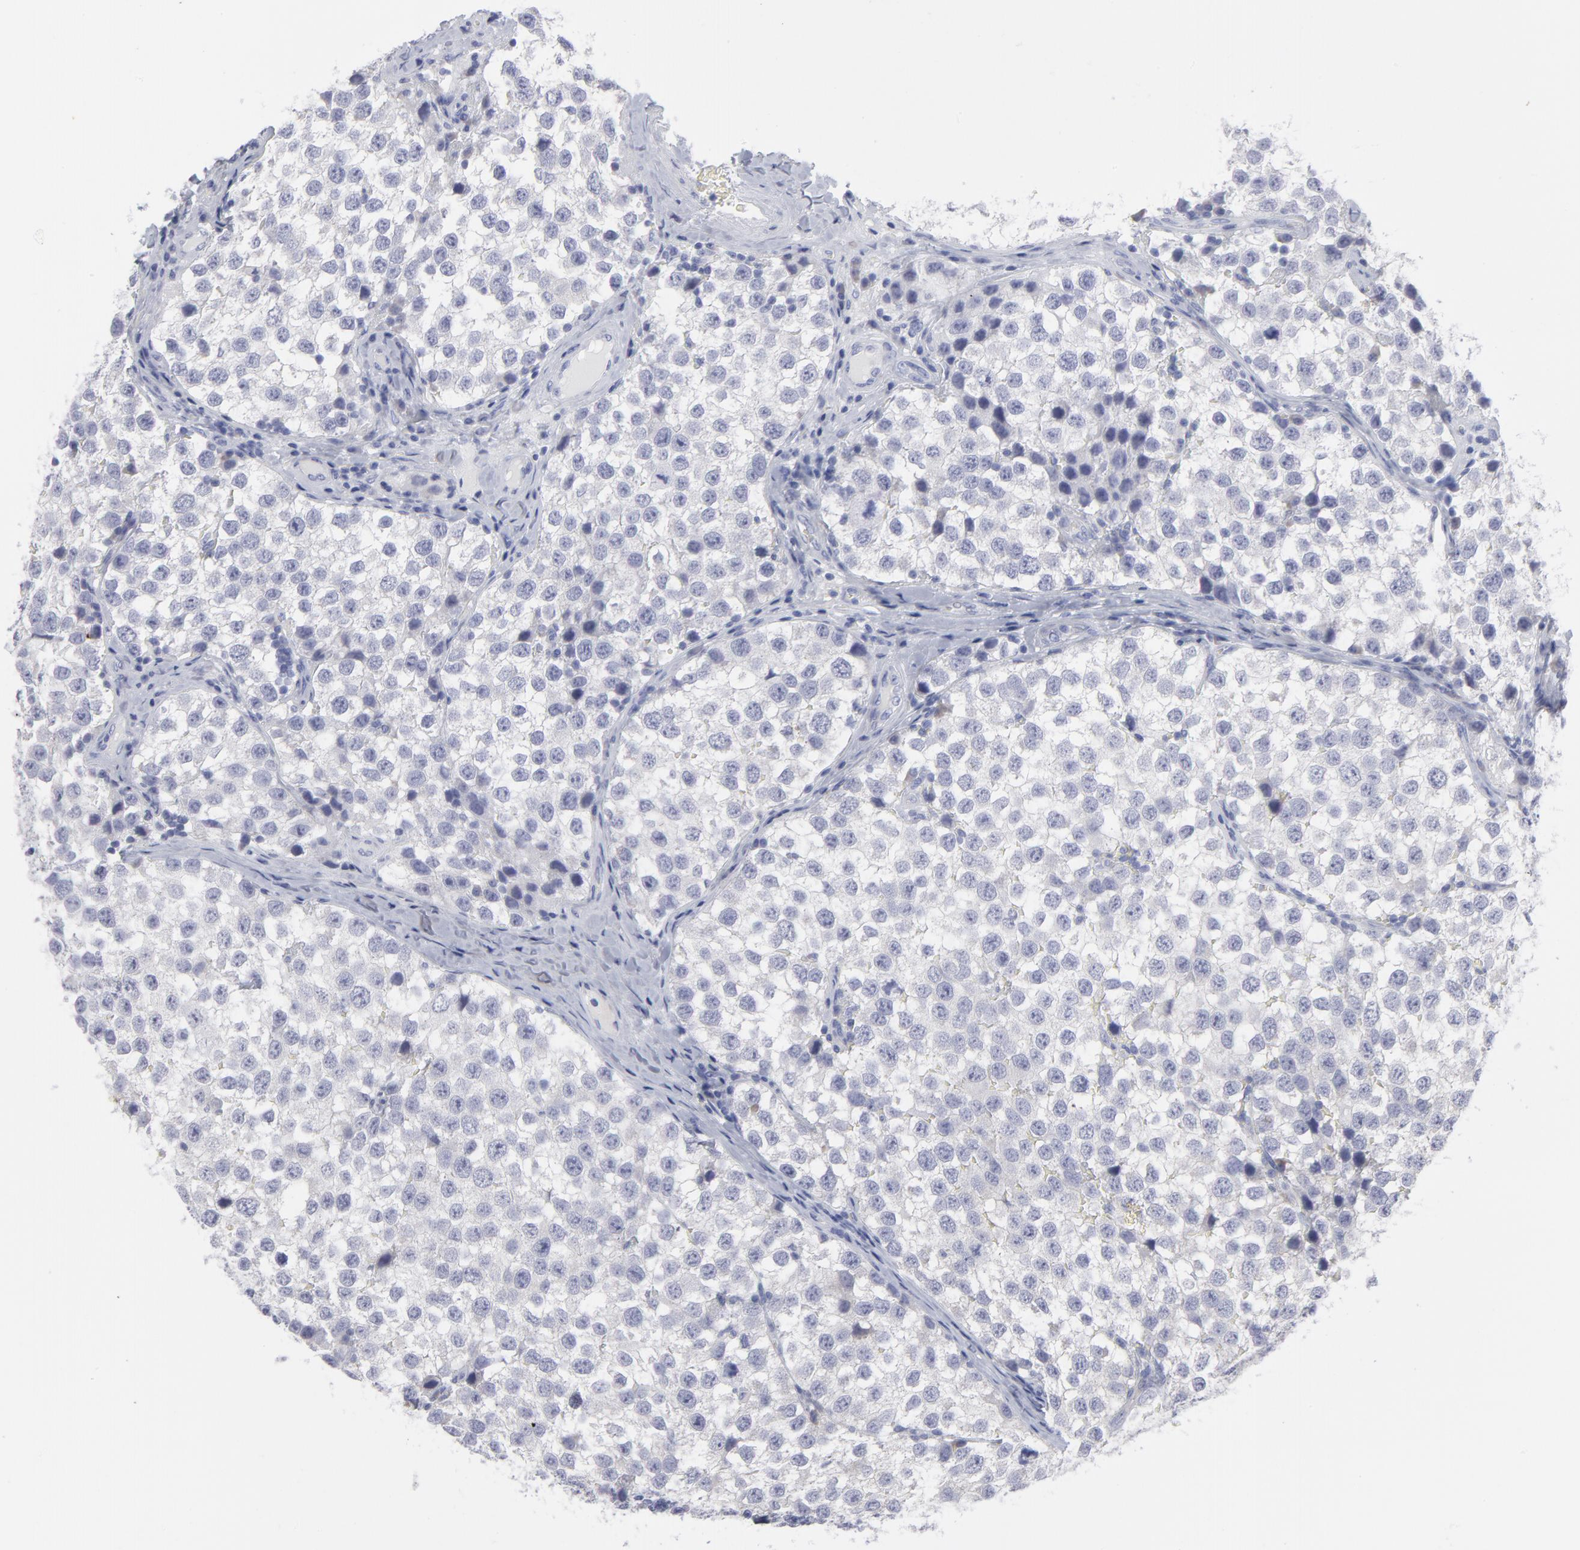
{"staining": {"intensity": "negative", "quantity": "none", "location": "none"}, "tissue": "testis cancer", "cell_type": "Tumor cells", "image_type": "cancer", "snomed": [{"axis": "morphology", "description": "Seminoma, NOS"}, {"axis": "topography", "description": "Testis"}], "caption": "Testis cancer was stained to show a protein in brown. There is no significant expression in tumor cells.", "gene": "RPS24", "patient": {"sex": "male", "age": 39}}